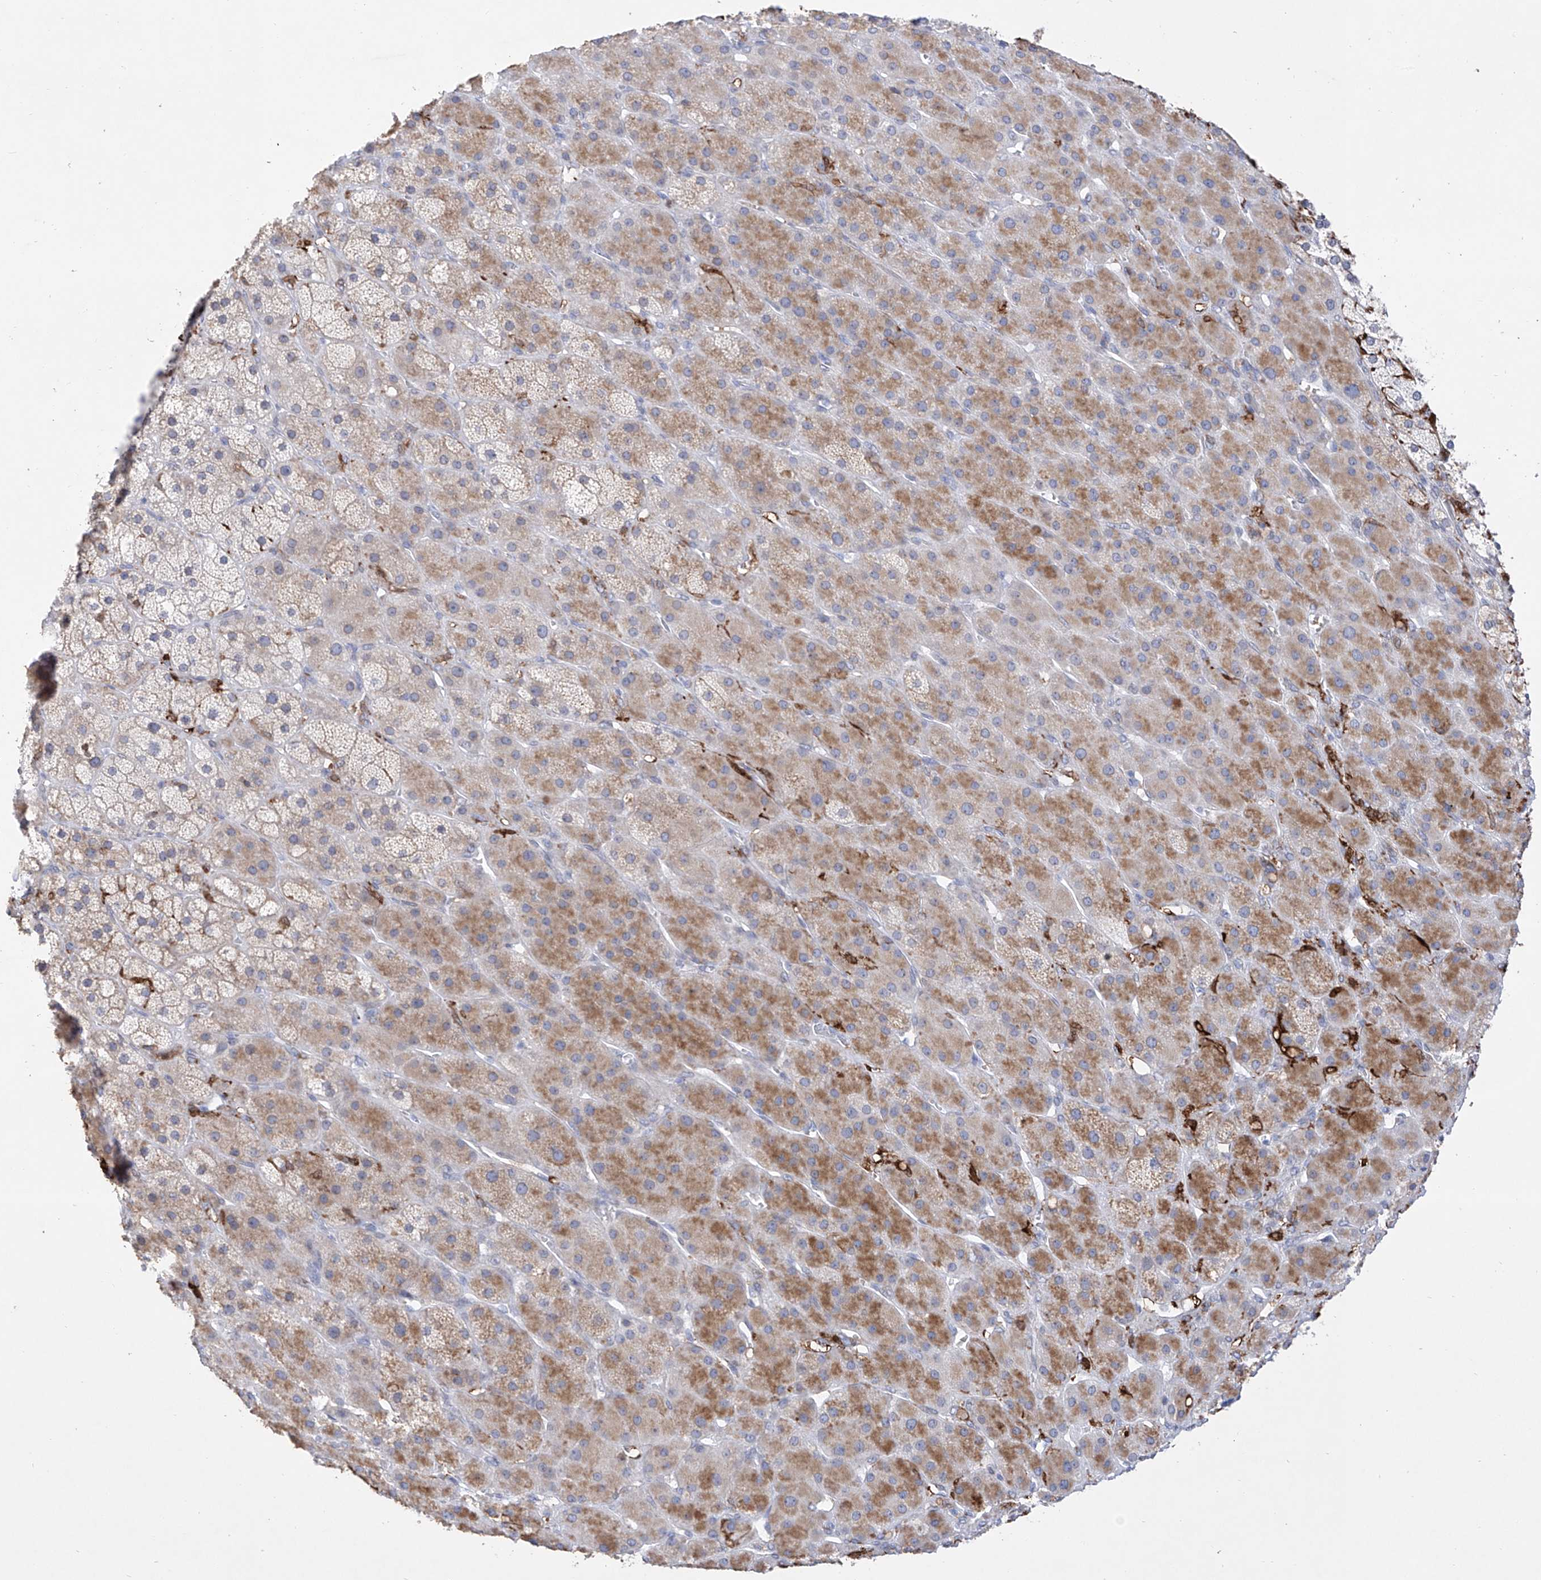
{"staining": {"intensity": "moderate", "quantity": "25%-75%", "location": "cytoplasmic/membranous"}, "tissue": "adrenal gland", "cell_type": "Glandular cells", "image_type": "normal", "snomed": [{"axis": "morphology", "description": "Normal tissue, NOS"}, {"axis": "topography", "description": "Adrenal gland"}], "caption": "Immunohistochemistry (IHC) (DAB) staining of normal adrenal gland exhibits moderate cytoplasmic/membranous protein staining in approximately 25%-75% of glandular cells. (DAB IHC, brown staining for protein, blue staining for nuclei).", "gene": "LCLAT1", "patient": {"sex": "male", "age": 61}}